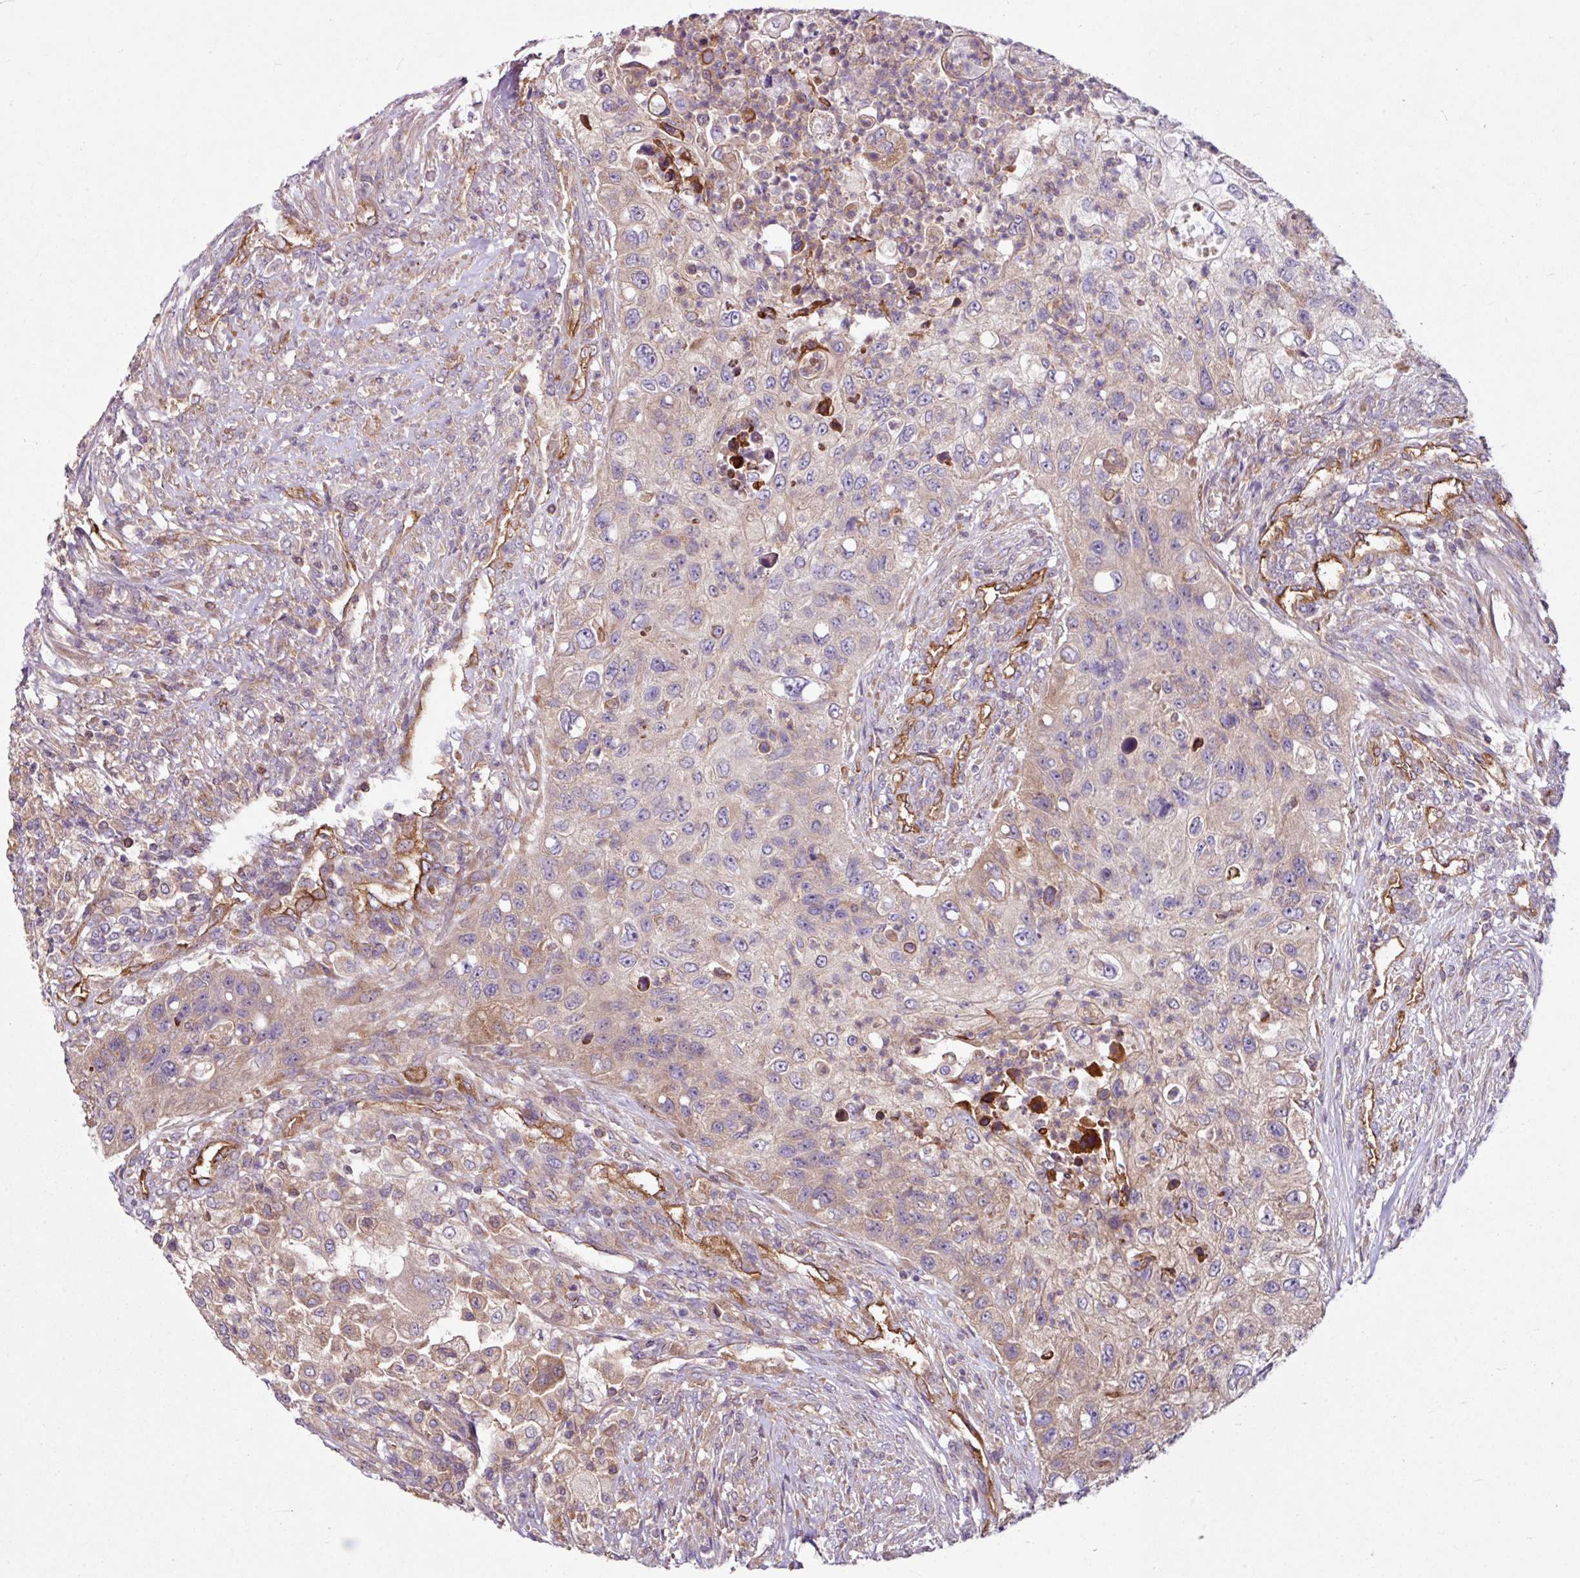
{"staining": {"intensity": "weak", "quantity": "25%-75%", "location": "cytoplasmic/membranous"}, "tissue": "urothelial cancer", "cell_type": "Tumor cells", "image_type": "cancer", "snomed": [{"axis": "morphology", "description": "Urothelial carcinoma, High grade"}, {"axis": "topography", "description": "Urinary bladder"}], "caption": "Immunohistochemistry (IHC) micrograph of neoplastic tissue: urothelial cancer stained using immunohistochemistry reveals low levels of weak protein expression localized specifically in the cytoplasmic/membranous of tumor cells, appearing as a cytoplasmic/membranous brown color.", "gene": "ZNF106", "patient": {"sex": "female", "age": 60}}